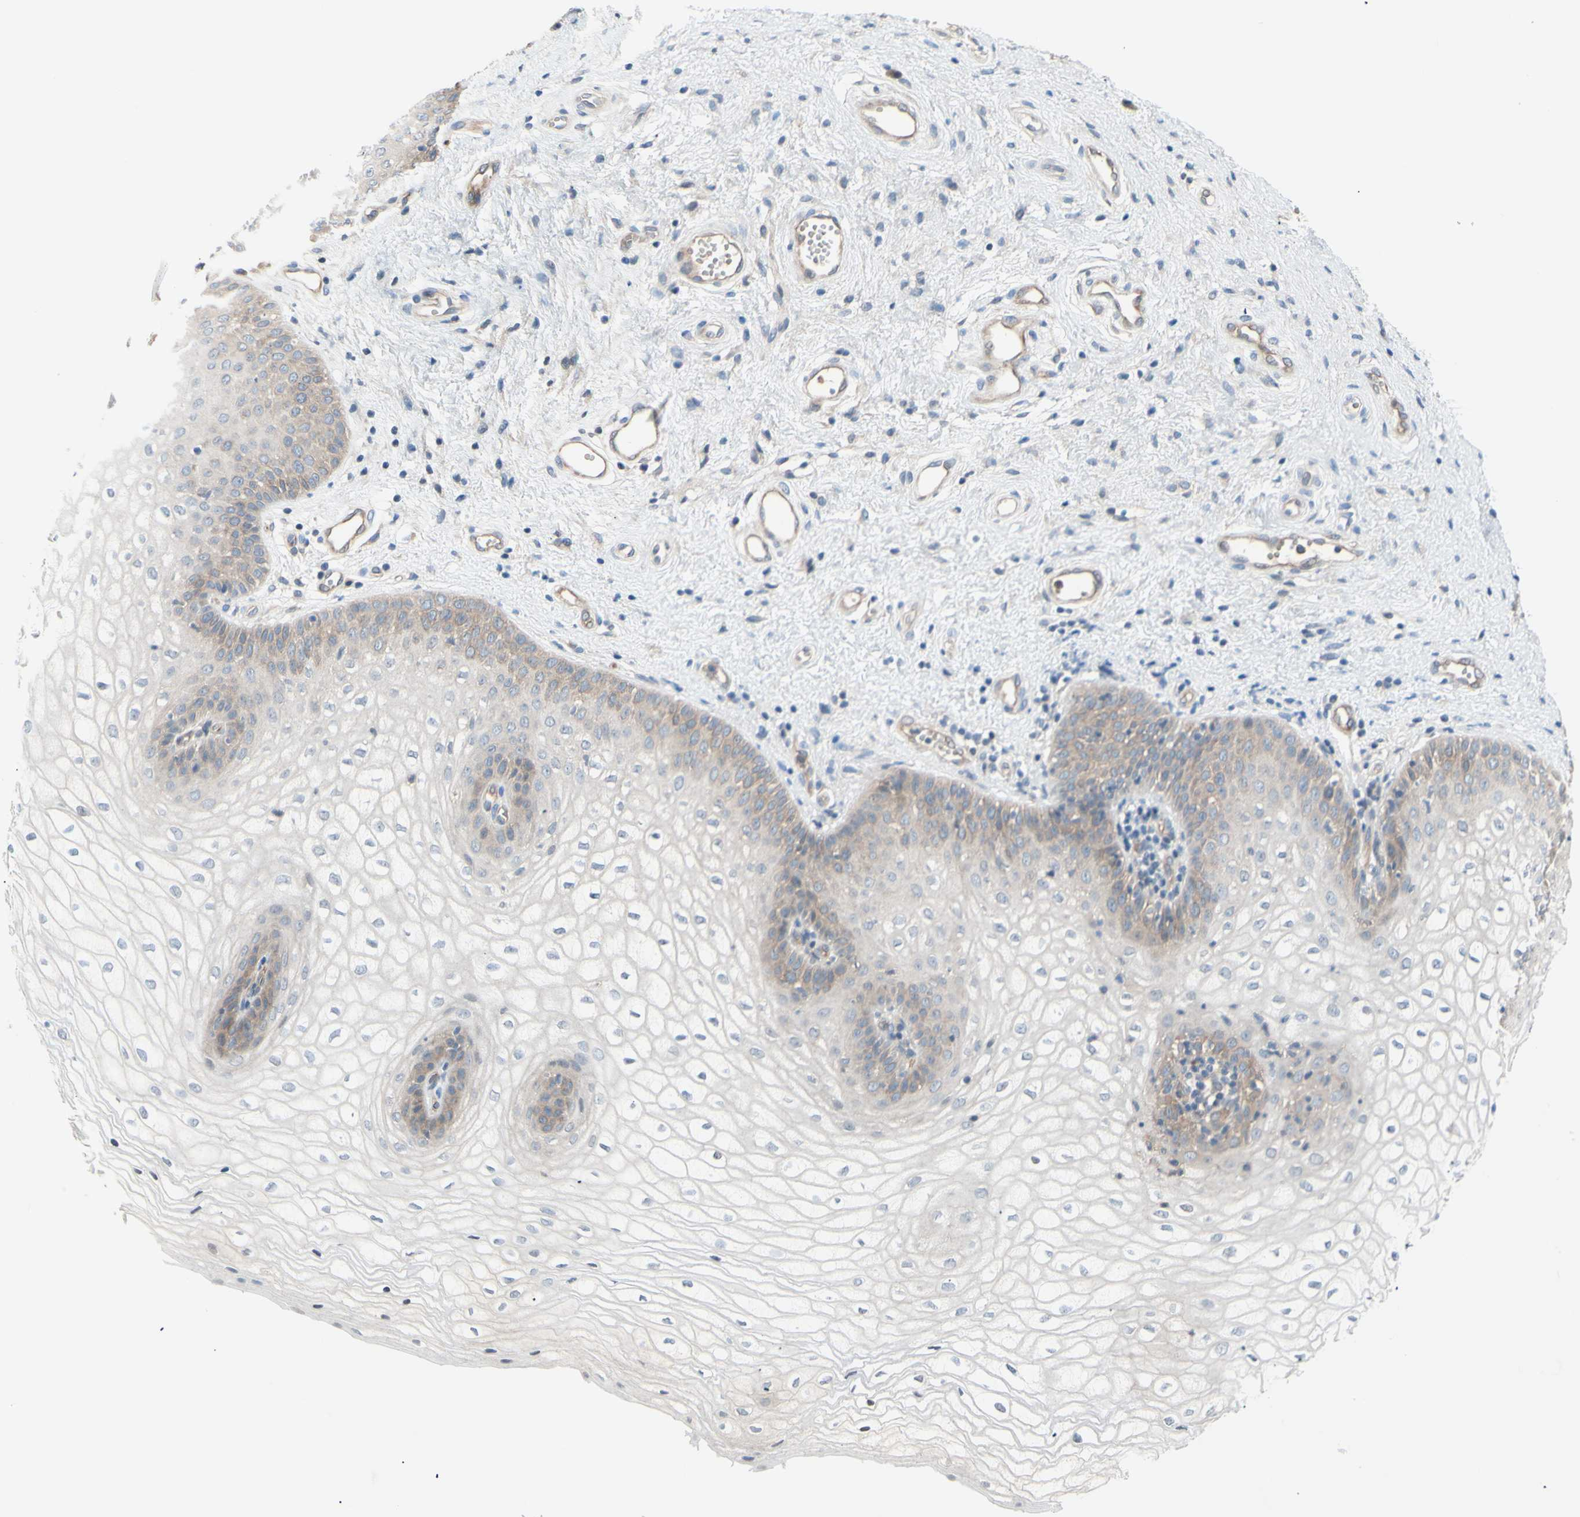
{"staining": {"intensity": "weak", "quantity": "<25%", "location": "cytoplasmic/membranous"}, "tissue": "vagina", "cell_type": "Squamous epithelial cells", "image_type": "normal", "snomed": [{"axis": "morphology", "description": "Normal tissue, NOS"}, {"axis": "topography", "description": "Vagina"}], "caption": "Normal vagina was stained to show a protein in brown. There is no significant positivity in squamous epithelial cells. (DAB (3,3'-diaminobenzidine) IHC, high magnification).", "gene": "DYNLRB1", "patient": {"sex": "female", "age": 34}}